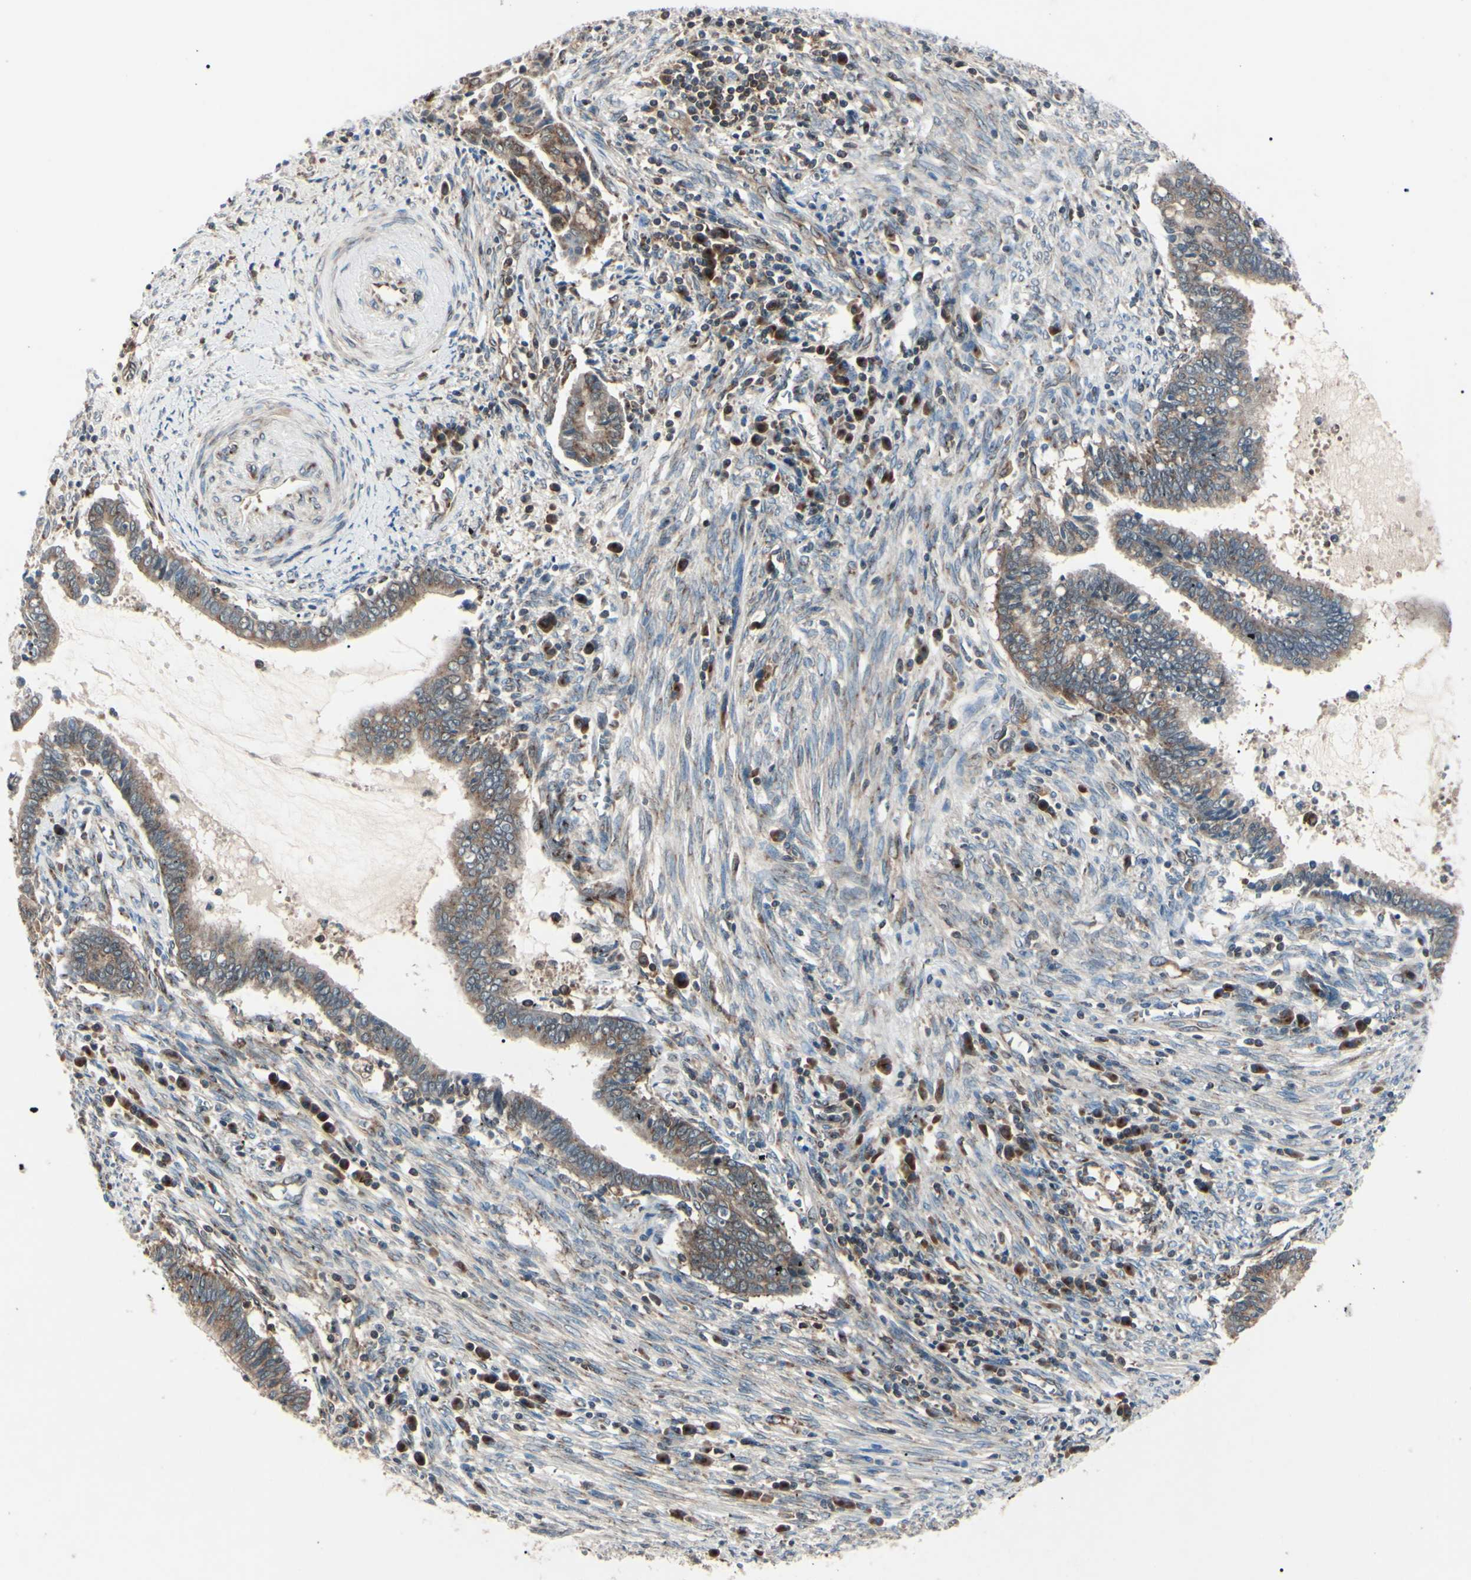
{"staining": {"intensity": "moderate", "quantity": ">75%", "location": "cytoplasmic/membranous"}, "tissue": "cervical cancer", "cell_type": "Tumor cells", "image_type": "cancer", "snomed": [{"axis": "morphology", "description": "Adenocarcinoma, NOS"}, {"axis": "topography", "description": "Cervix"}], "caption": "The histopathology image reveals a brown stain indicating the presence of a protein in the cytoplasmic/membranous of tumor cells in cervical cancer (adenocarcinoma). Ihc stains the protein of interest in brown and the nuclei are stained blue.", "gene": "MAPRE1", "patient": {"sex": "female", "age": 44}}